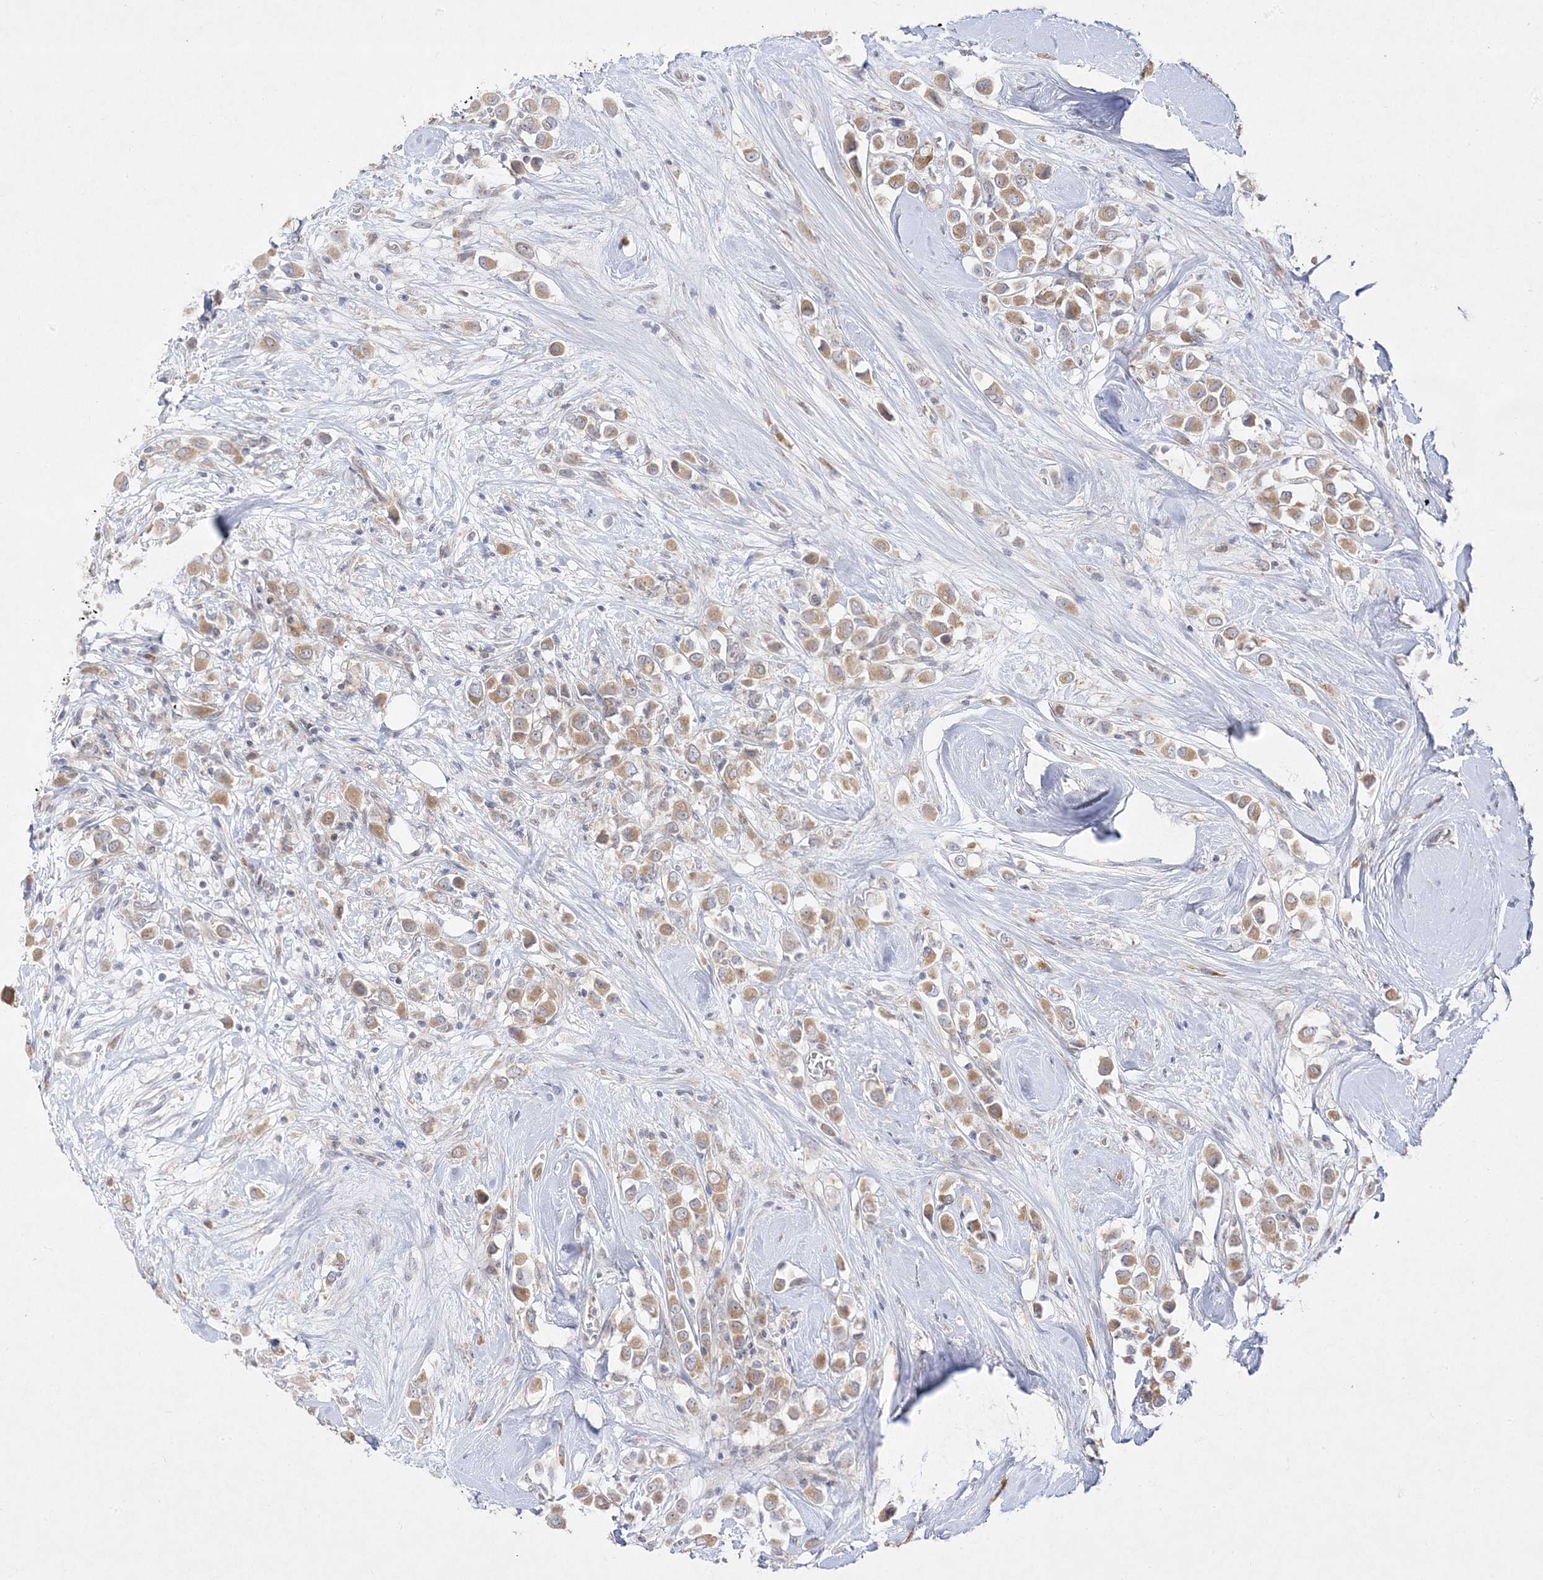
{"staining": {"intensity": "moderate", "quantity": ">75%", "location": "cytoplasmic/membranous"}, "tissue": "breast cancer", "cell_type": "Tumor cells", "image_type": "cancer", "snomed": [{"axis": "morphology", "description": "Duct carcinoma"}, {"axis": "topography", "description": "Breast"}], "caption": "This is a micrograph of IHC staining of breast infiltrating ductal carcinoma, which shows moderate expression in the cytoplasmic/membranous of tumor cells.", "gene": "C2CD2", "patient": {"sex": "female", "age": 61}}